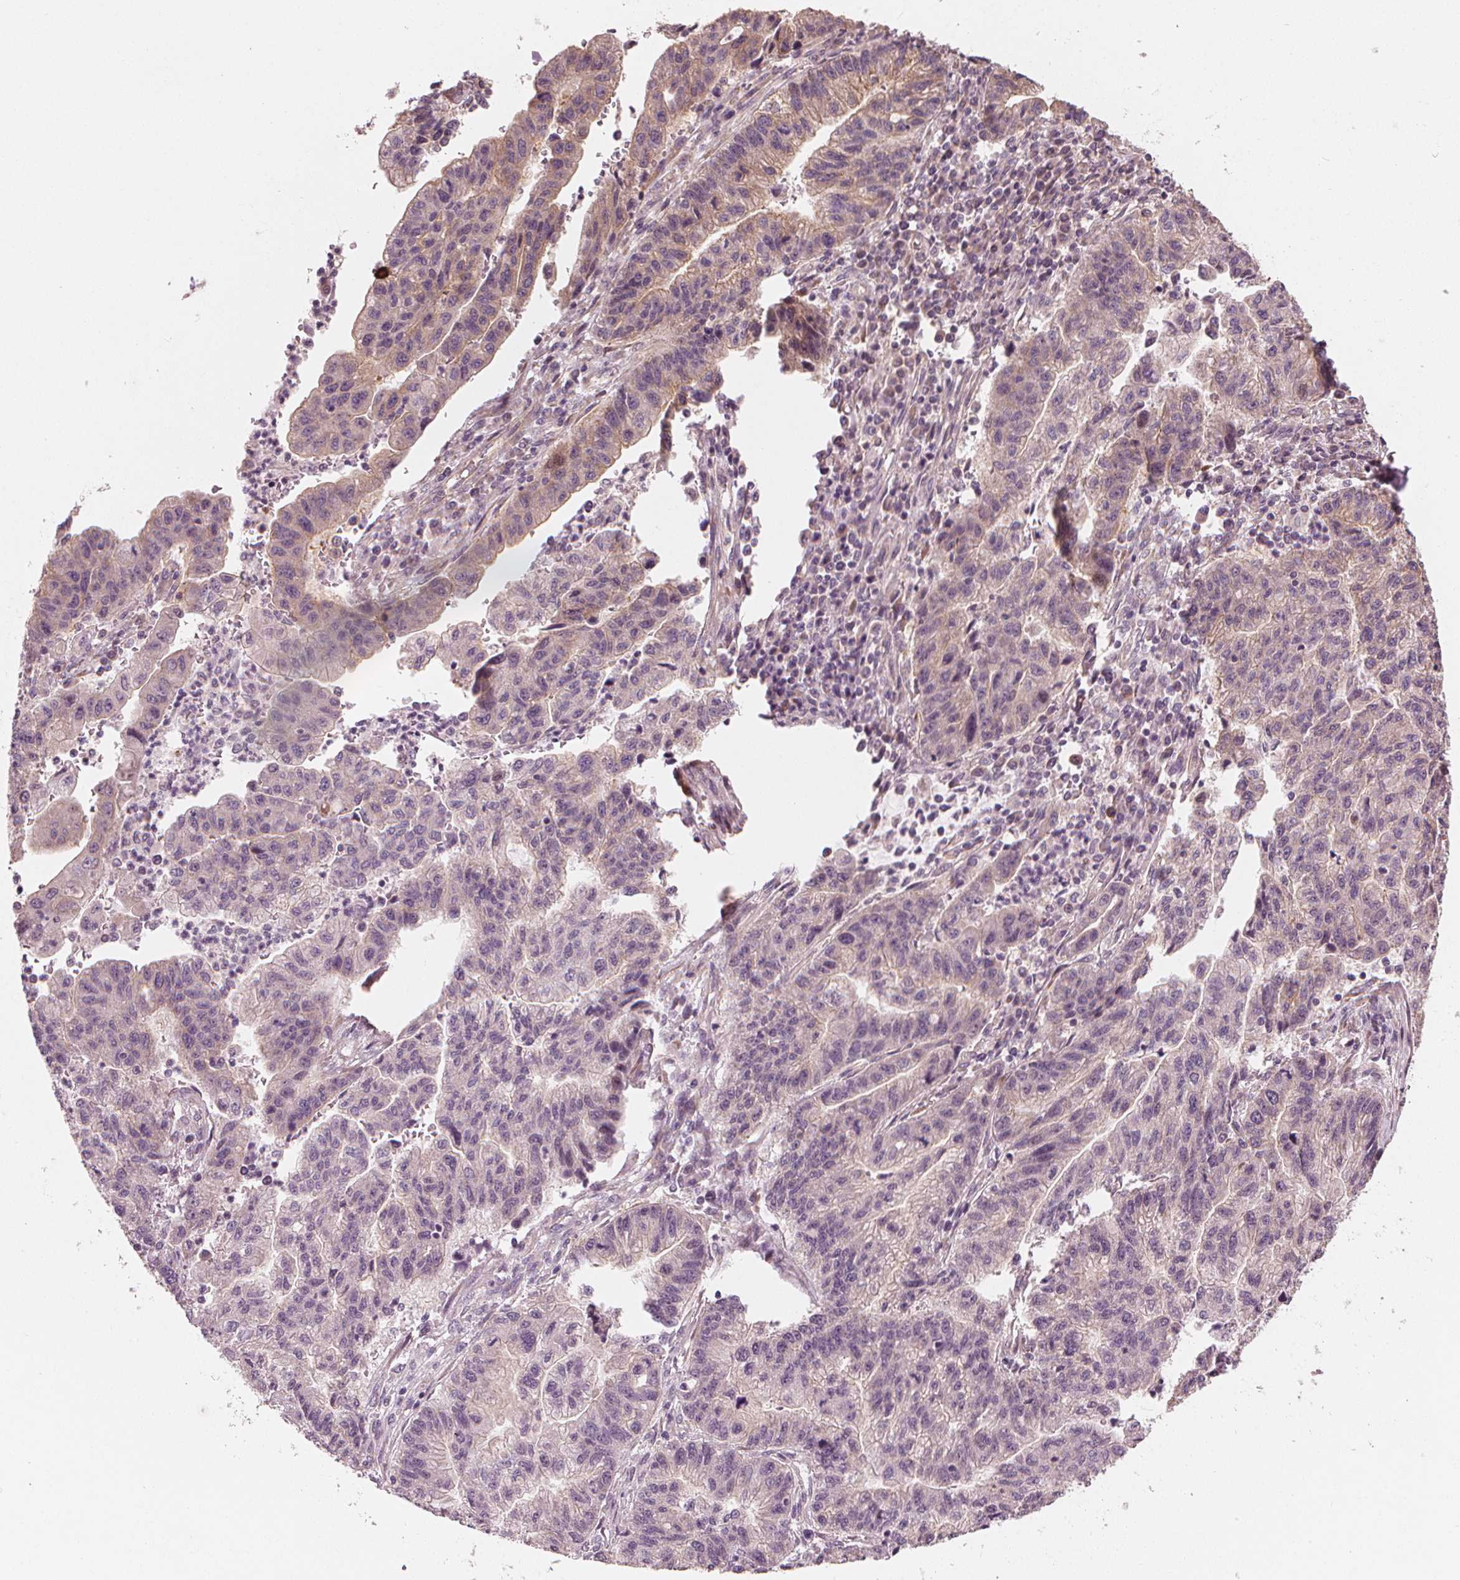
{"staining": {"intensity": "negative", "quantity": "none", "location": "none"}, "tissue": "stomach cancer", "cell_type": "Tumor cells", "image_type": "cancer", "snomed": [{"axis": "morphology", "description": "Adenocarcinoma, NOS"}, {"axis": "topography", "description": "Stomach"}], "caption": "The photomicrograph reveals no staining of tumor cells in adenocarcinoma (stomach).", "gene": "CLBA1", "patient": {"sex": "male", "age": 83}}